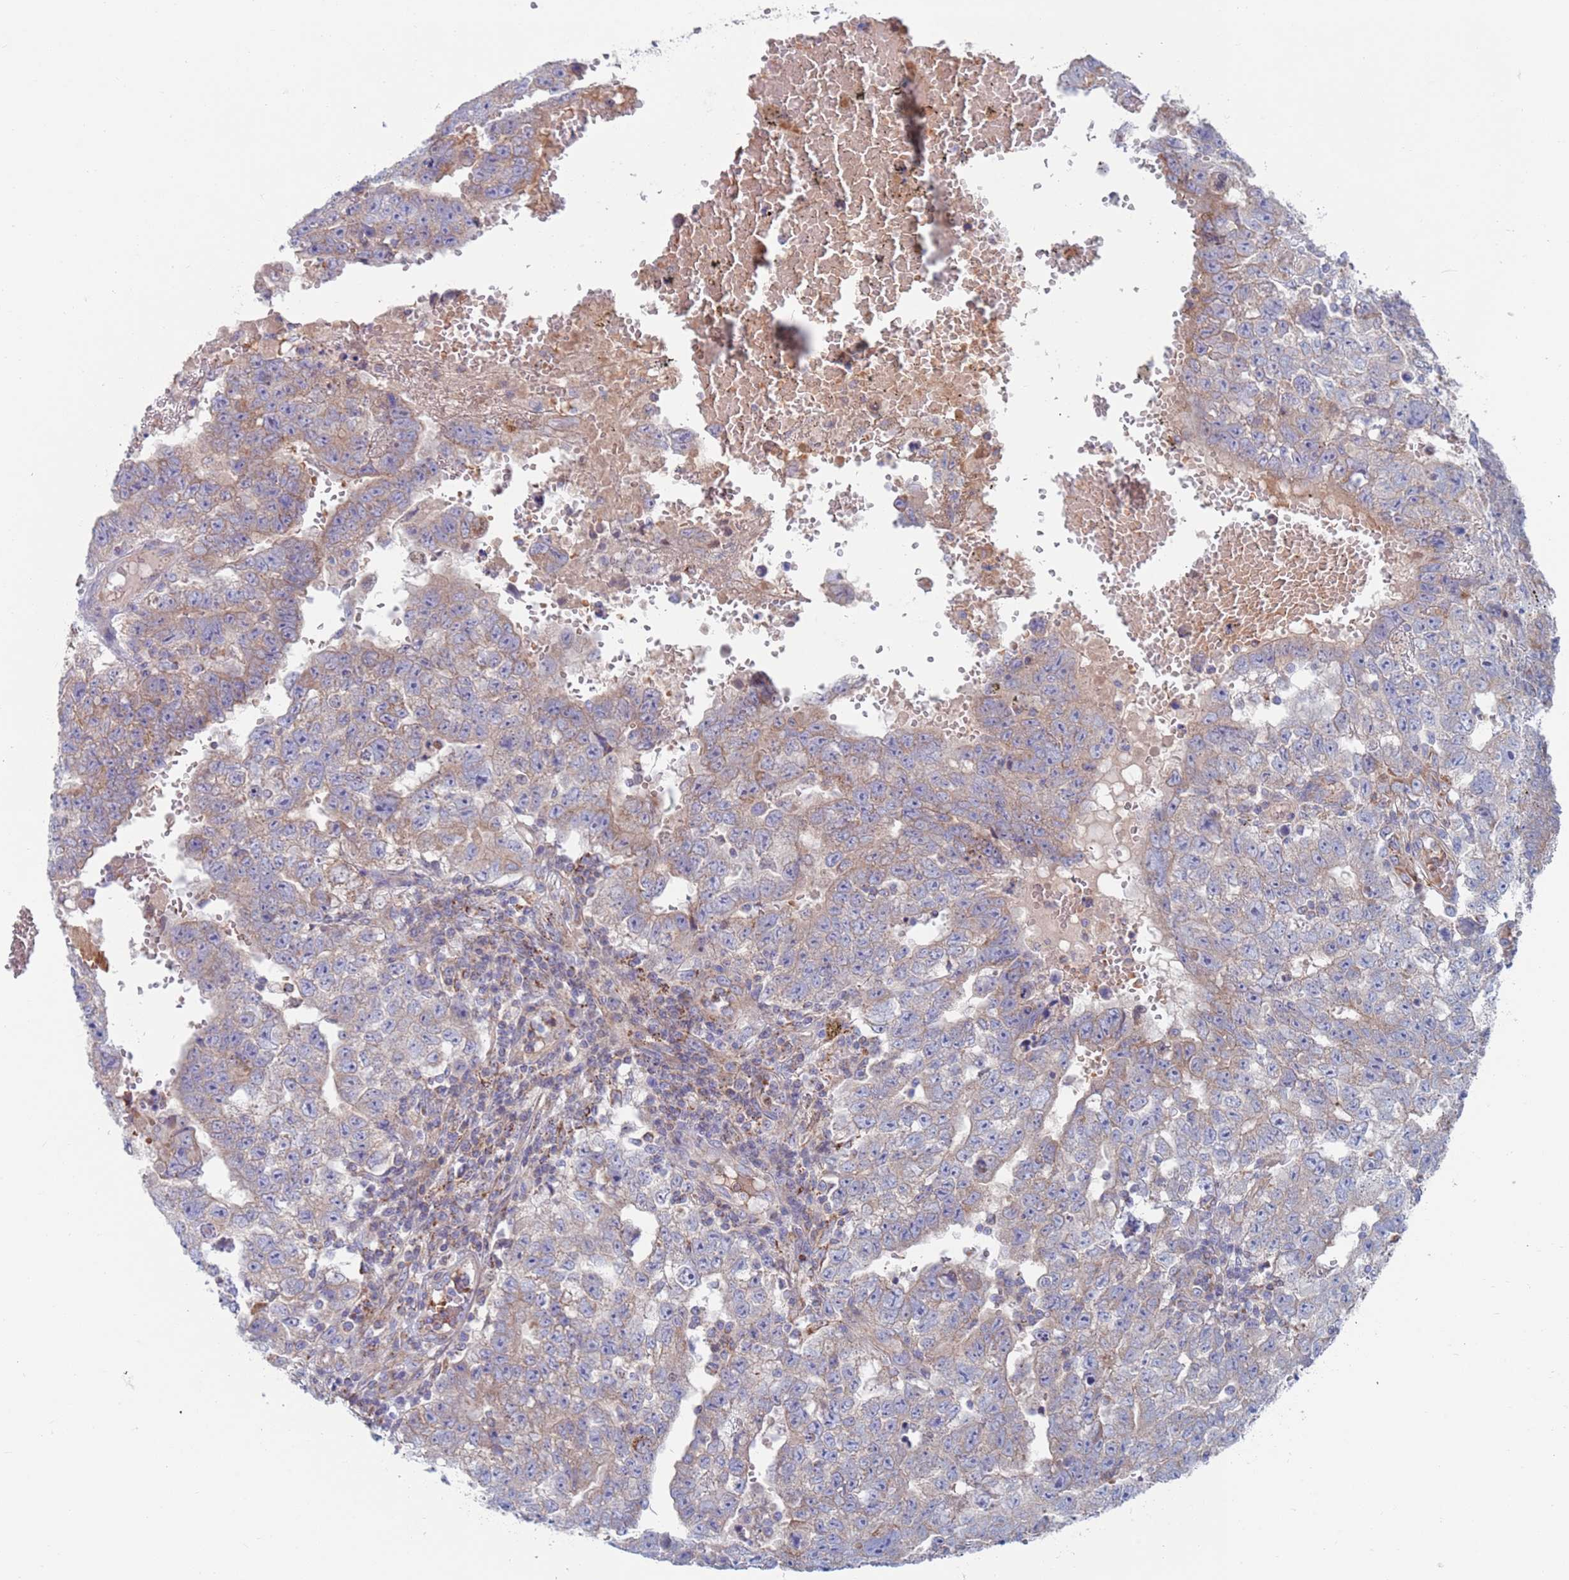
{"staining": {"intensity": "weak", "quantity": "<25%", "location": "cytoplasmic/membranous"}, "tissue": "testis cancer", "cell_type": "Tumor cells", "image_type": "cancer", "snomed": [{"axis": "morphology", "description": "Carcinoma, Embryonal, NOS"}, {"axis": "topography", "description": "Testis"}], "caption": "Tumor cells show no significant expression in testis cancer.", "gene": "CHCHD6", "patient": {"sex": "male", "age": 25}}